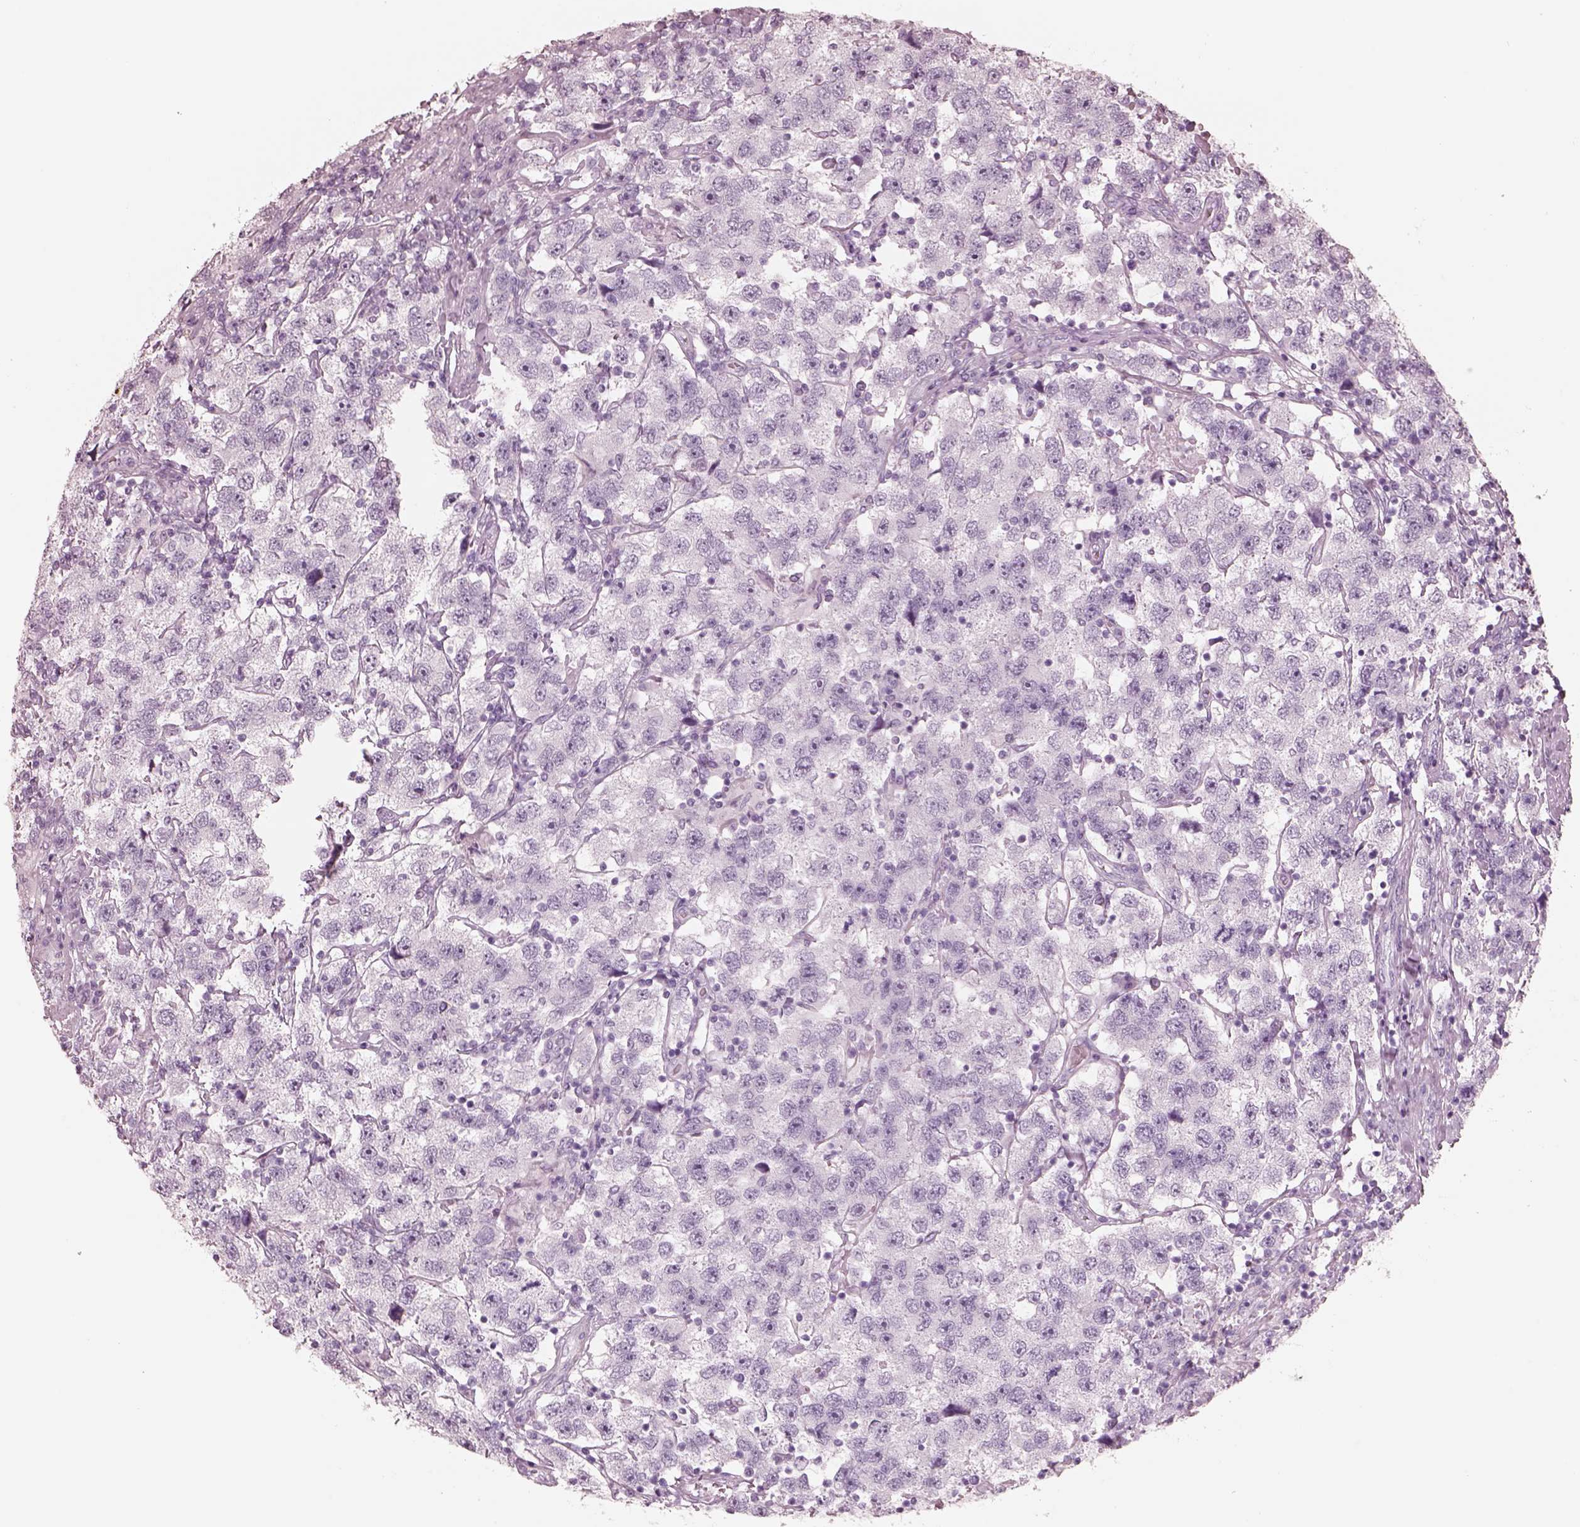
{"staining": {"intensity": "negative", "quantity": "none", "location": "none"}, "tissue": "testis cancer", "cell_type": "Tumor cells", "image_type": "cancer", "snomed": [{"axis": "morphology", "description": "Seminoma, NOS"}, {"axis": "topography", "description": "Testis"}], "caption": "Testis seminoma stained for a protein using immunohistochemistry demonstrates no positivity tumor cells.", "gene": "ELANE", "patient": {"sex": "male", "age": 26}}